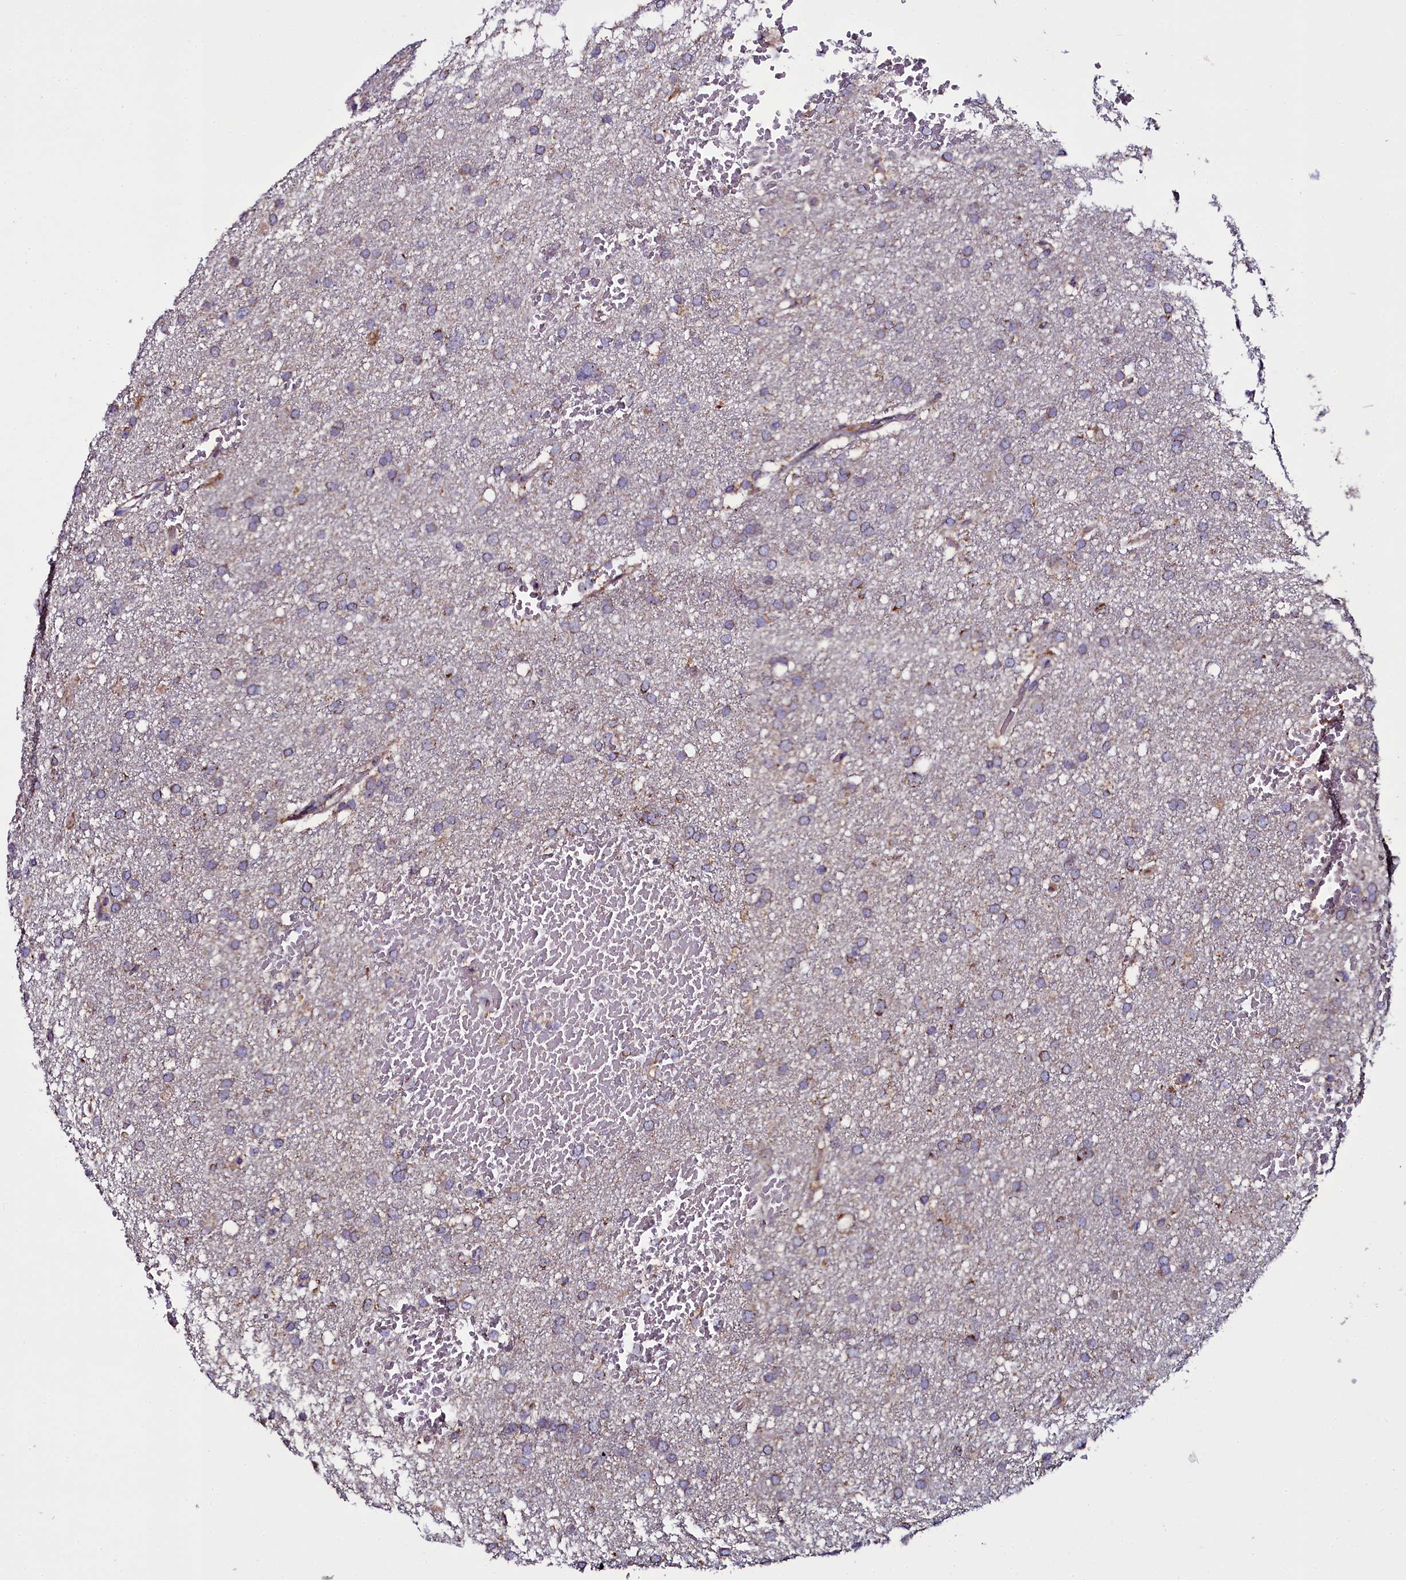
{"staining": {"intensity": "weak", "quantity": "25%-75%", "location": "cytoplasmic/membranous"}, "tissue": "glioma", "cell_type": "Tumor cells", "image_type": "cancer", "snomed": [{"axis": "morphology", "description": "Glioma, malignant, High grade"}, {"axis": "topography", "description": "Cerebral cortex"}], "caption": "High-magnification brightfield microscopy of high-grade glioma (malignant) stained with DAB (3,3'-diaminobenzidine) (brown) and counterstained with hematoxylin (blue). tumor cells exhibit weak cytoplasmic/membranous expression is present in about25%-75% of cells.", "gene": "NAA80", "patient": {"sex": "female", "age": 36}}